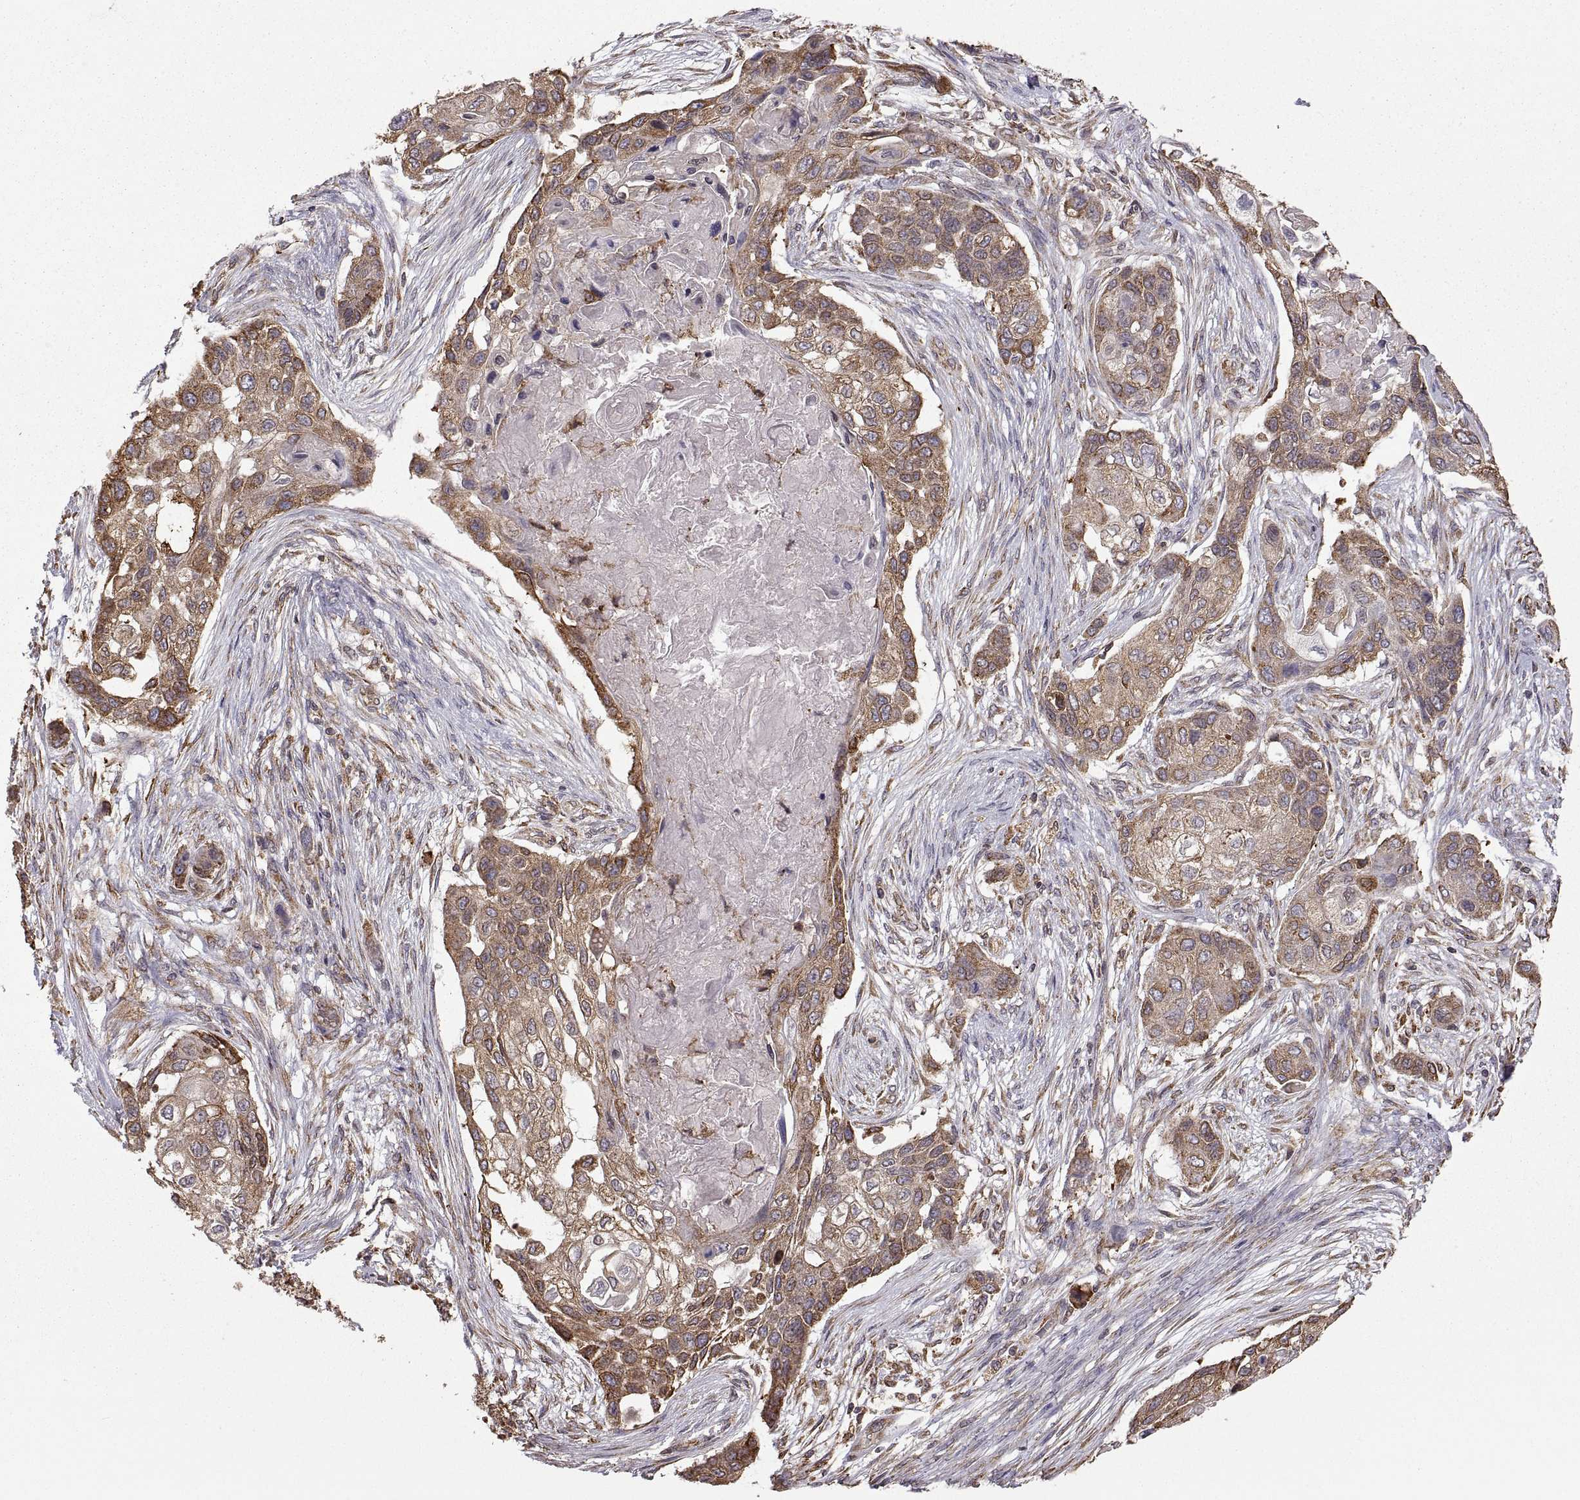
{"staining": {"intensity": "moderate", "quantity": "25%-75%", "location": "cytoplasmic/membranous"}, "tissue": "lung cancer", "cell_type": "Tumor cells", "image_type": "cancer", "snomed": [{"axis": "morphology", "description": "Squamous cell carcinoma, NOS"}, {"axis": "topography", "description": "Lung"}], "caption": "Human lung cancer stained with a brown dye shows moderate cytoplasmic/membranous positive staining in approximately 25%-75% of tumor cells.", "gene": "PDIA3", "patient": {"sex": "male", "age": 69}}